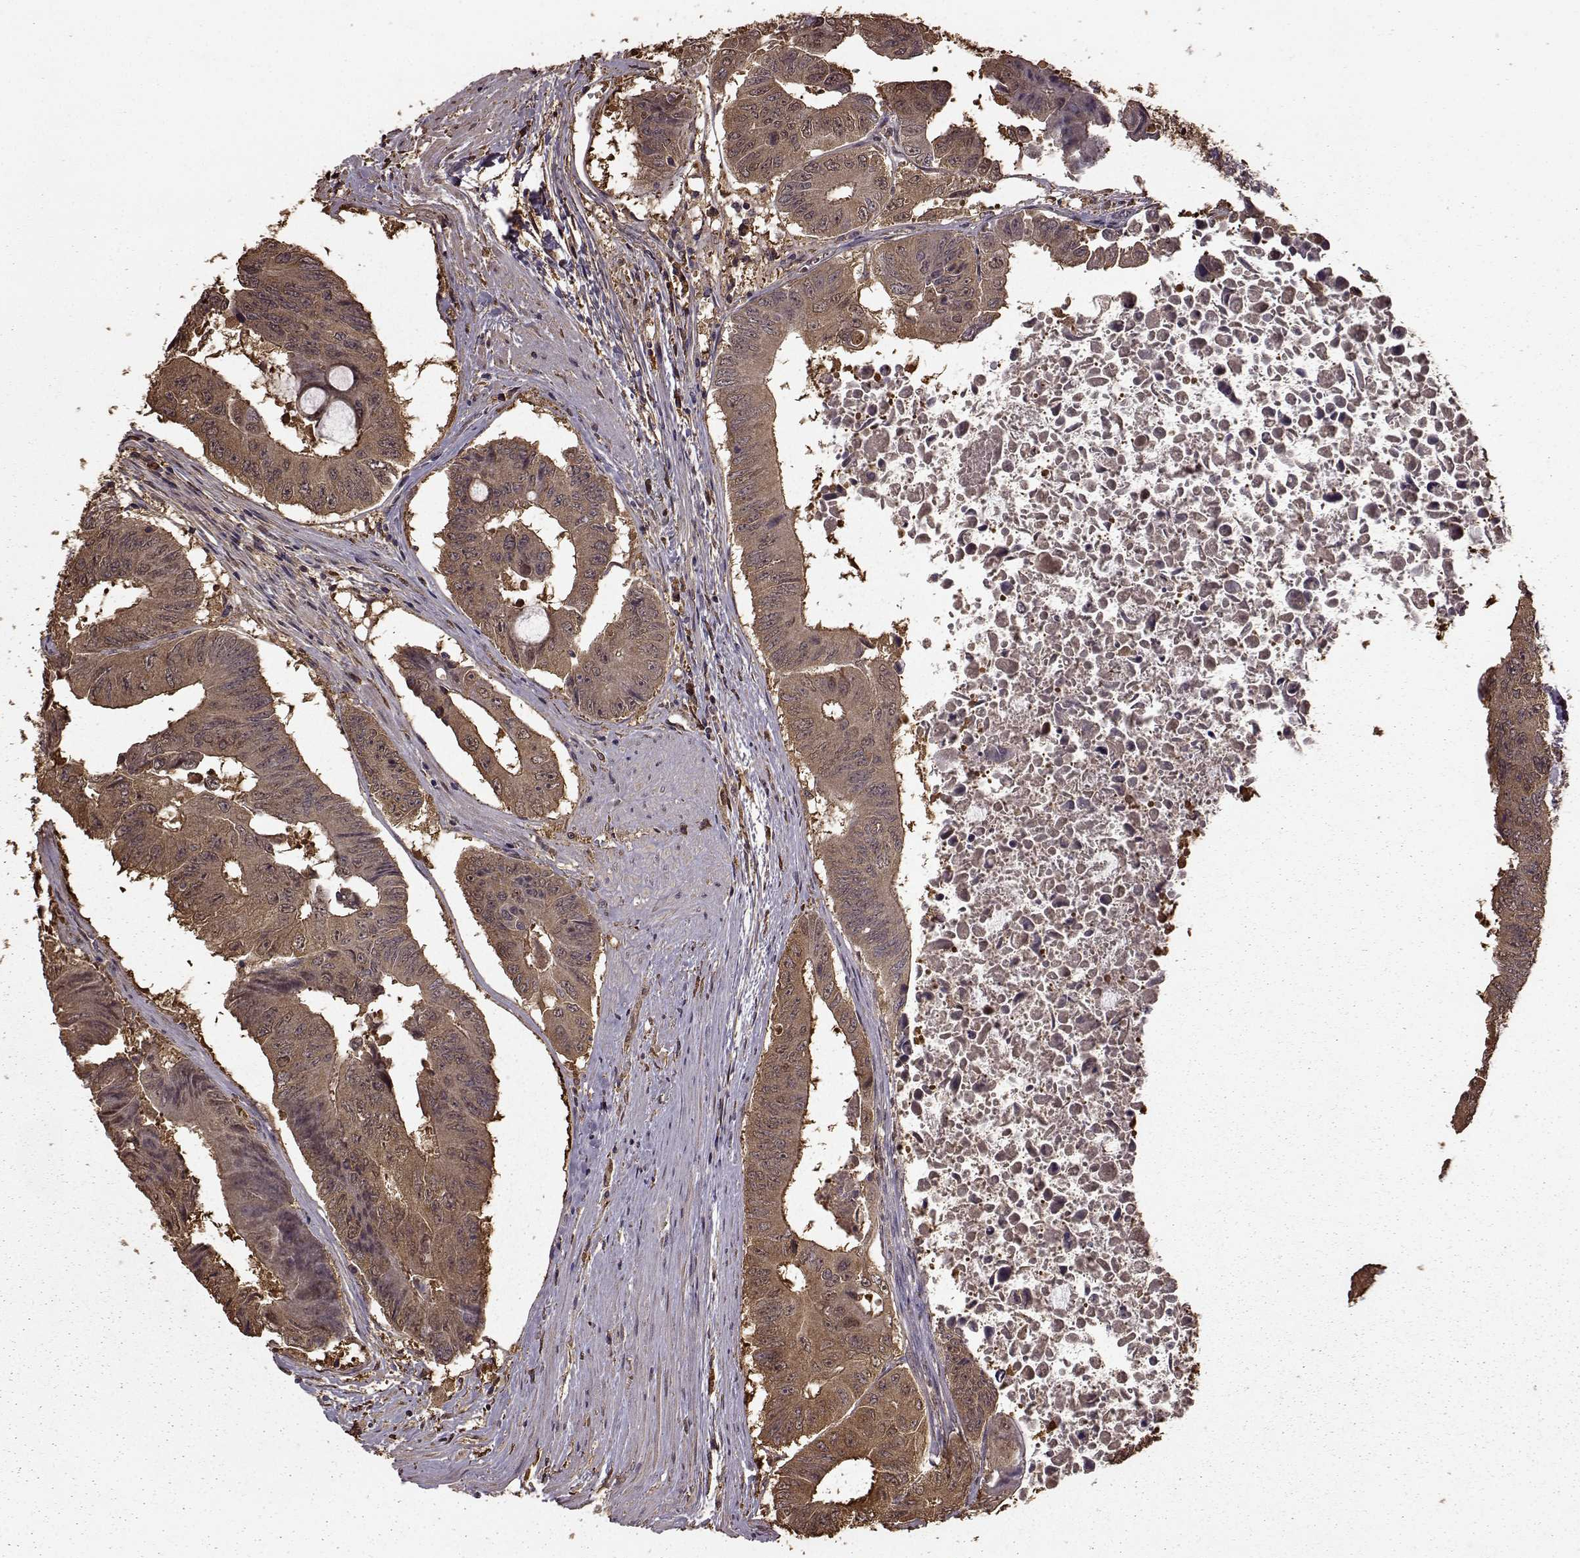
{"staining": {"intensity": "strong", "quantity": ">75%", "location": "cytoplasmic/membranous"}, "tissue": "colorectal cancer", "cell_type": "Tumor cells", "image_type": "cancer", "snomed": [{"axis": "morphology", "description": "Adenocarcinoma, NOS"}, {"axis": "topography", "description": "Rectum"}], "caption": "Brown immunohistochemical staining in human adenocarcinoma (colorectal) reveals strong cytoplasmic/membranous positivity in about >75% of tumor cells.", "gene": "NME1-NME2", "patient": {"sex": "male", "age": 59}}